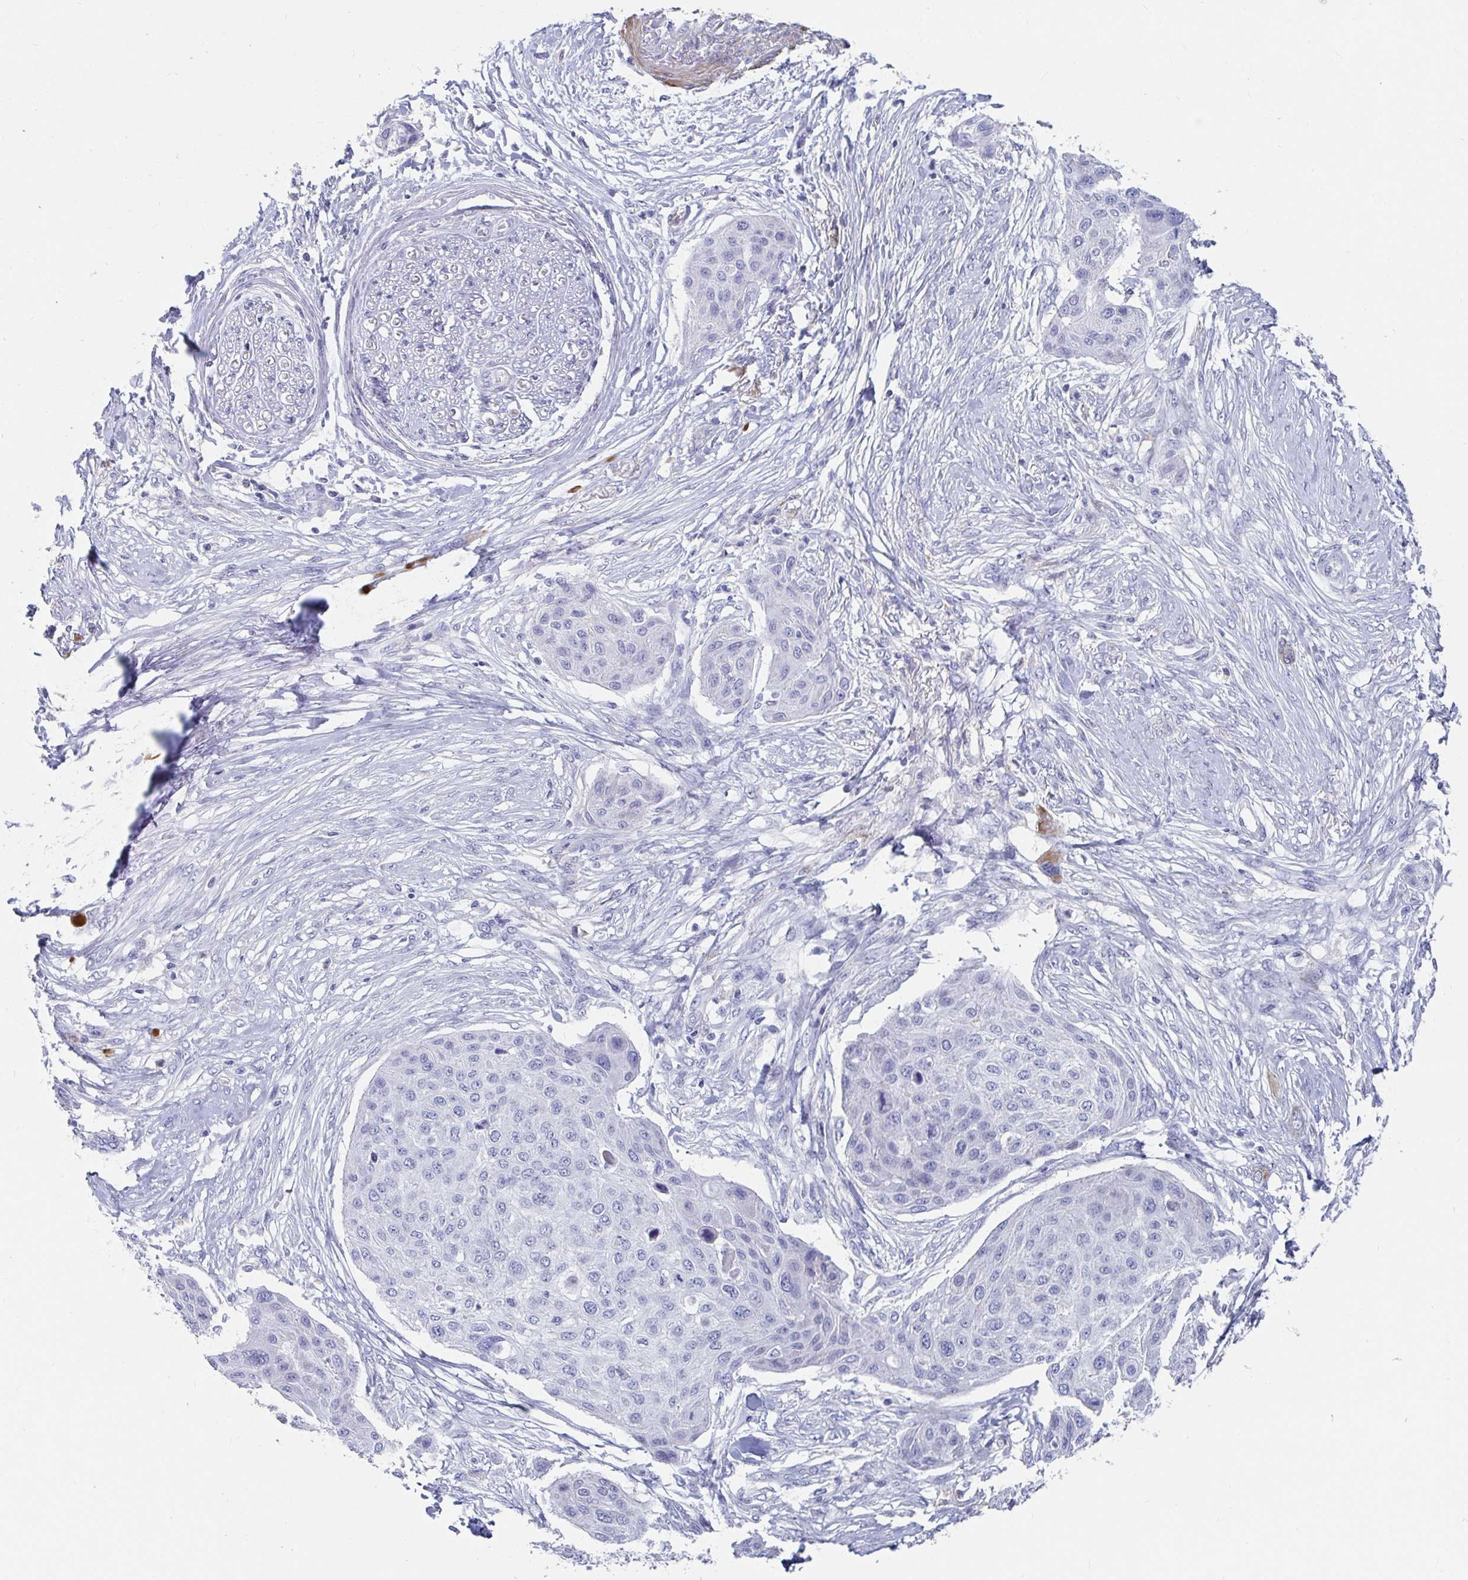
{"staining": {"intensity": "negative", "quantity": "none", "location": "none"}, "tissue": "skin cancer", "cell_type": "Tumor cells", "image_type": "cancer", "snomed": [{"axis": "morphology", "description": "Squamous cell carcinoma, NOS"}, {"axis": "topography", "description": "Skin"}], "caption": "Immunohistochemistry histopathology image of skin squamous cell carcinoma stained for a protein (brown), which displays no positivity in tumor cells.", "gene": "ZFP82", "patient": {"sex": "female", "age": 87}}